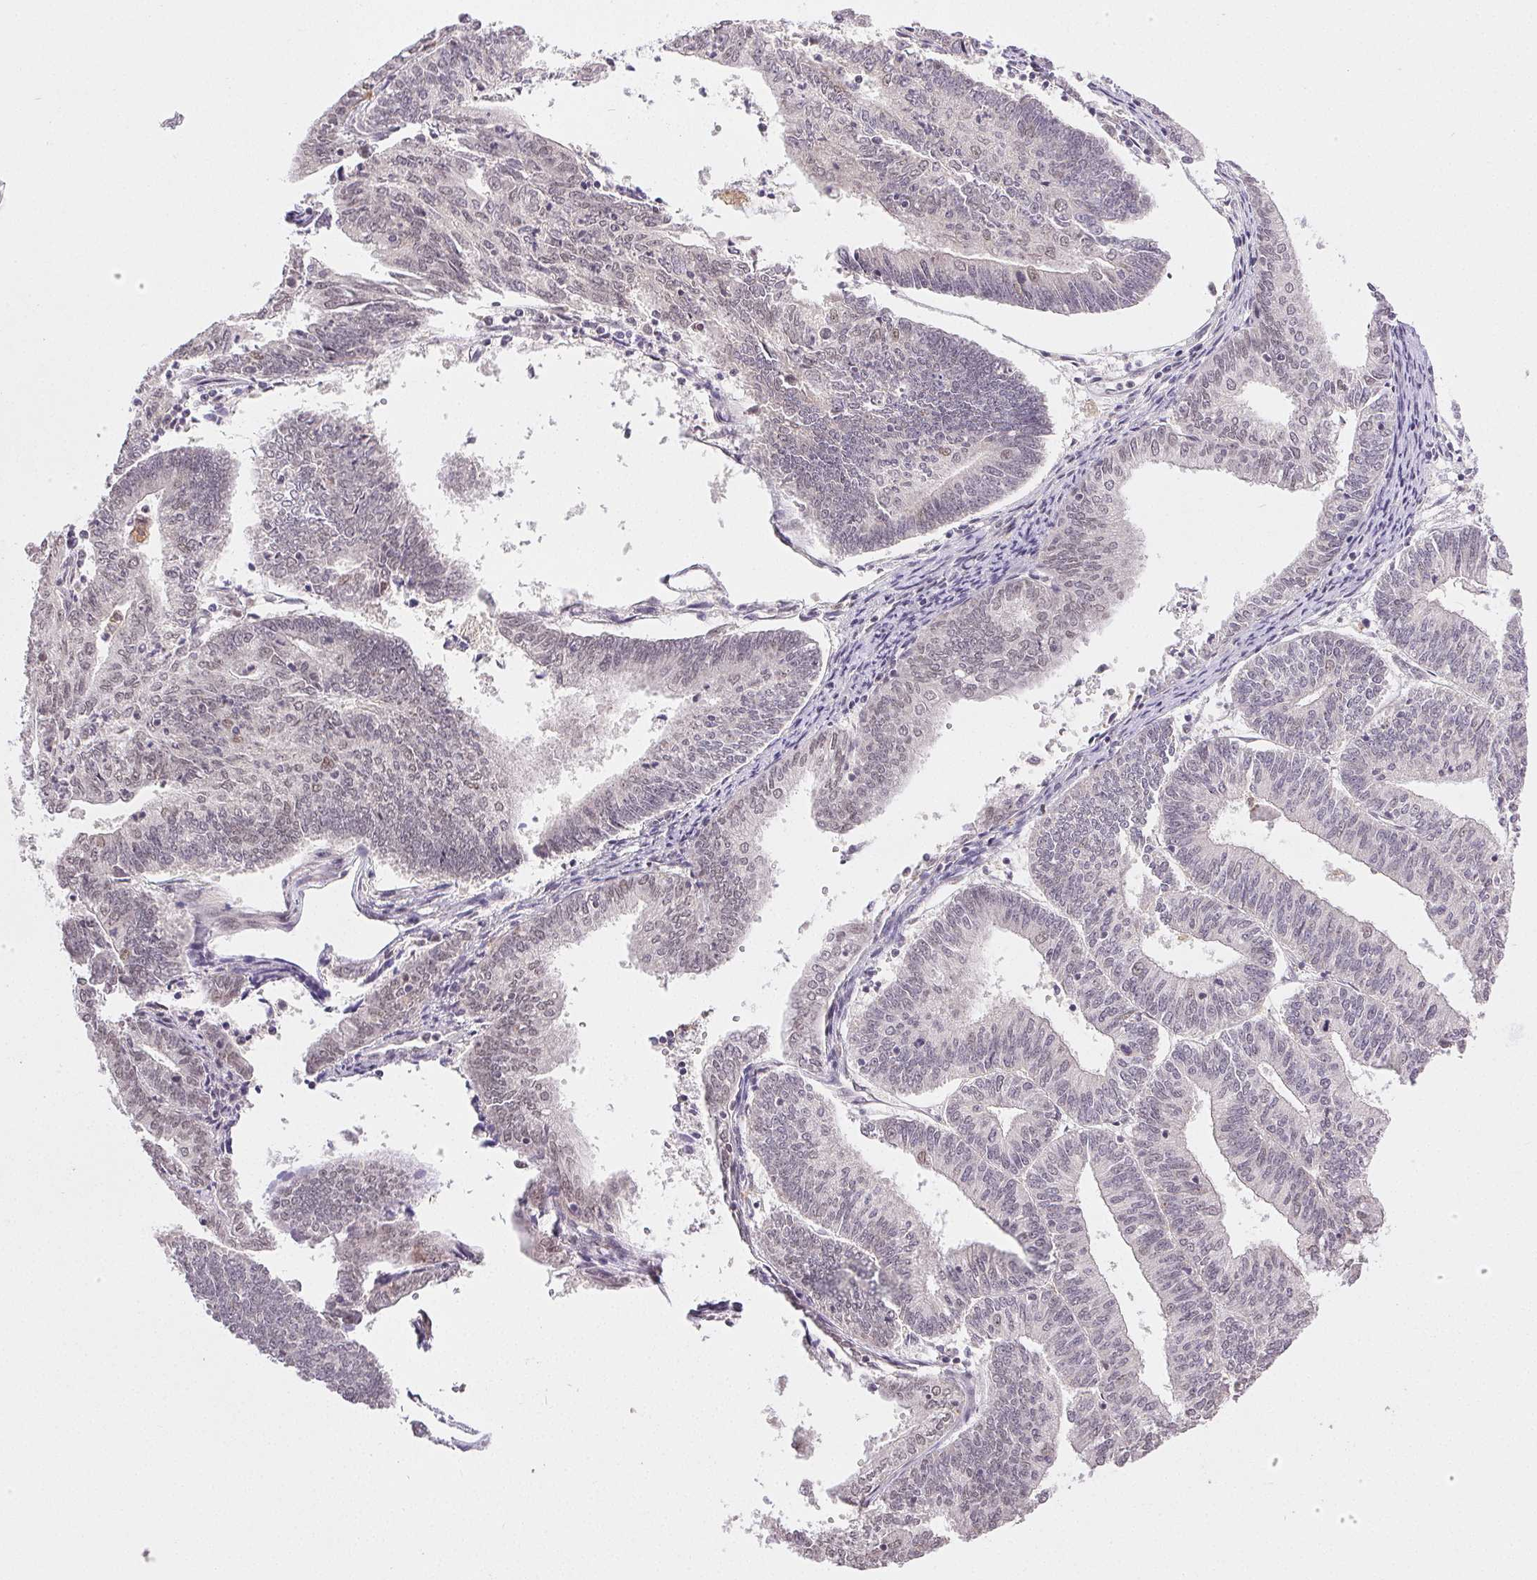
{"staining": {"intensity": "weak", "quantity": "<25%", "location": "nuclear"}, "tissue": "endometrial cancer", "cell_type": "Tumor cells", "image_type": "cancer", "snomed": [{"axis": "morphology", "description": "Adenocarcinoma, NOS"}, {"axis": "topography", "description": "Endometrium"}], "caption": "Tumor cells show no significant positivity in endometrial cancer. (DAB (3,3'-diaminobenzidine) immunohistochemistry (IHC) visualized using brightfield microscopy, high magnification).", "gene": "PRPF18", "patient": {"sex": "female", "age": 61}}